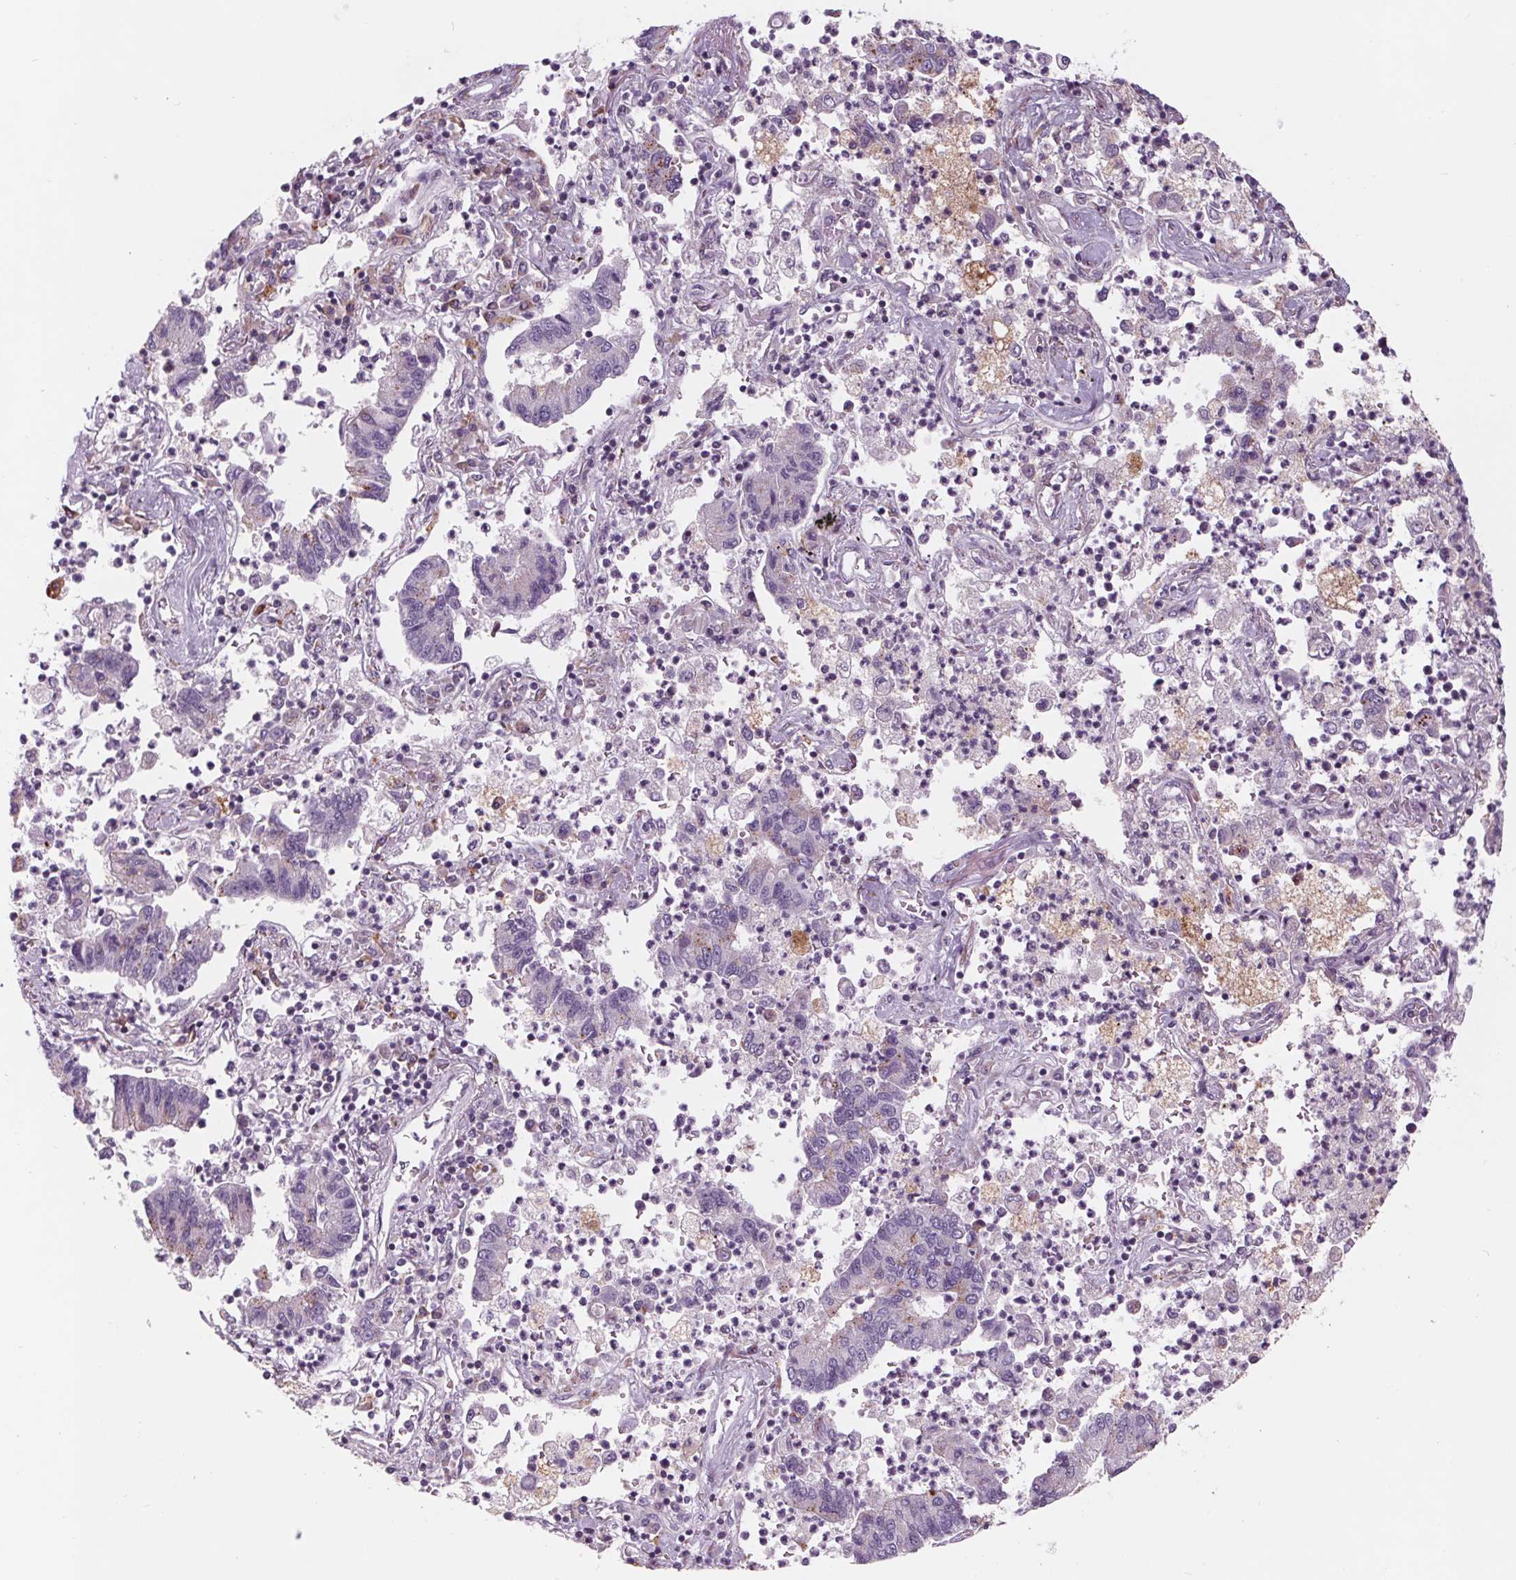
{"staining": {"intensity": "negative", "quantity": "none", "location": "none"}, "tissue": "lung cancer", "cell_type": "Tumor cells", "image_type": "cancer", "snomed": [{"axis": "morphology", "description": "Adenocarcinoma, NOS"}, {"axis": "topography", "description": "Lung"}], "caption": "Immunohistochemistry (IHC) micrograph of human lung cancer (adenocarcinoma) stained for a protein (brown), which reveals no expression in tumor cells.", "gene": "SAMD5", "patient": {"sex": "female", "age": 57}}